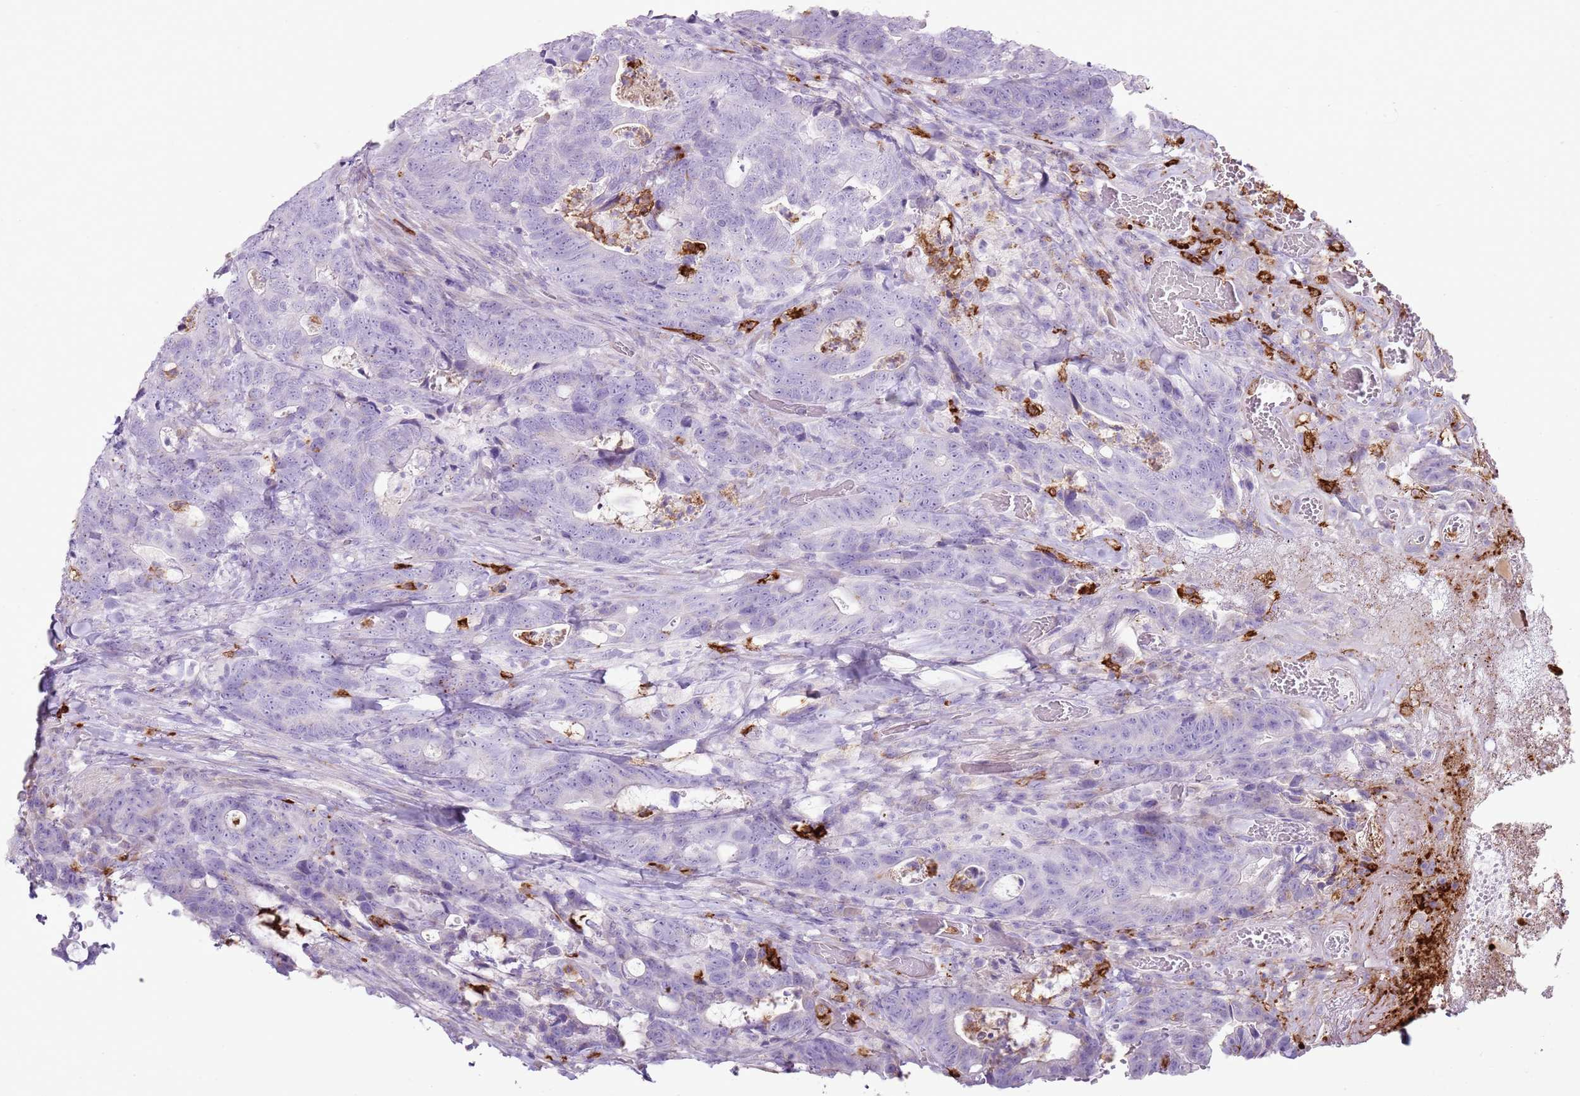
{"staining": {"intensity": "negative", "quantity": "none", "location": "none"}, "tissue": "colorectal cancer", "cell_type": "Tumor cells", "image_type": "cancer", "snomed": [{"axis": "morphology", "description": "Adenocarcinoma, NOS"}, {"axis": "topography", "description": "Colon"}], "caption": "Tumor cells are negative for protein expression in human colorectal cancer (adenocarcinoma).", "gene": "CD177", "patient": {"sex": "female", "age": 82}}